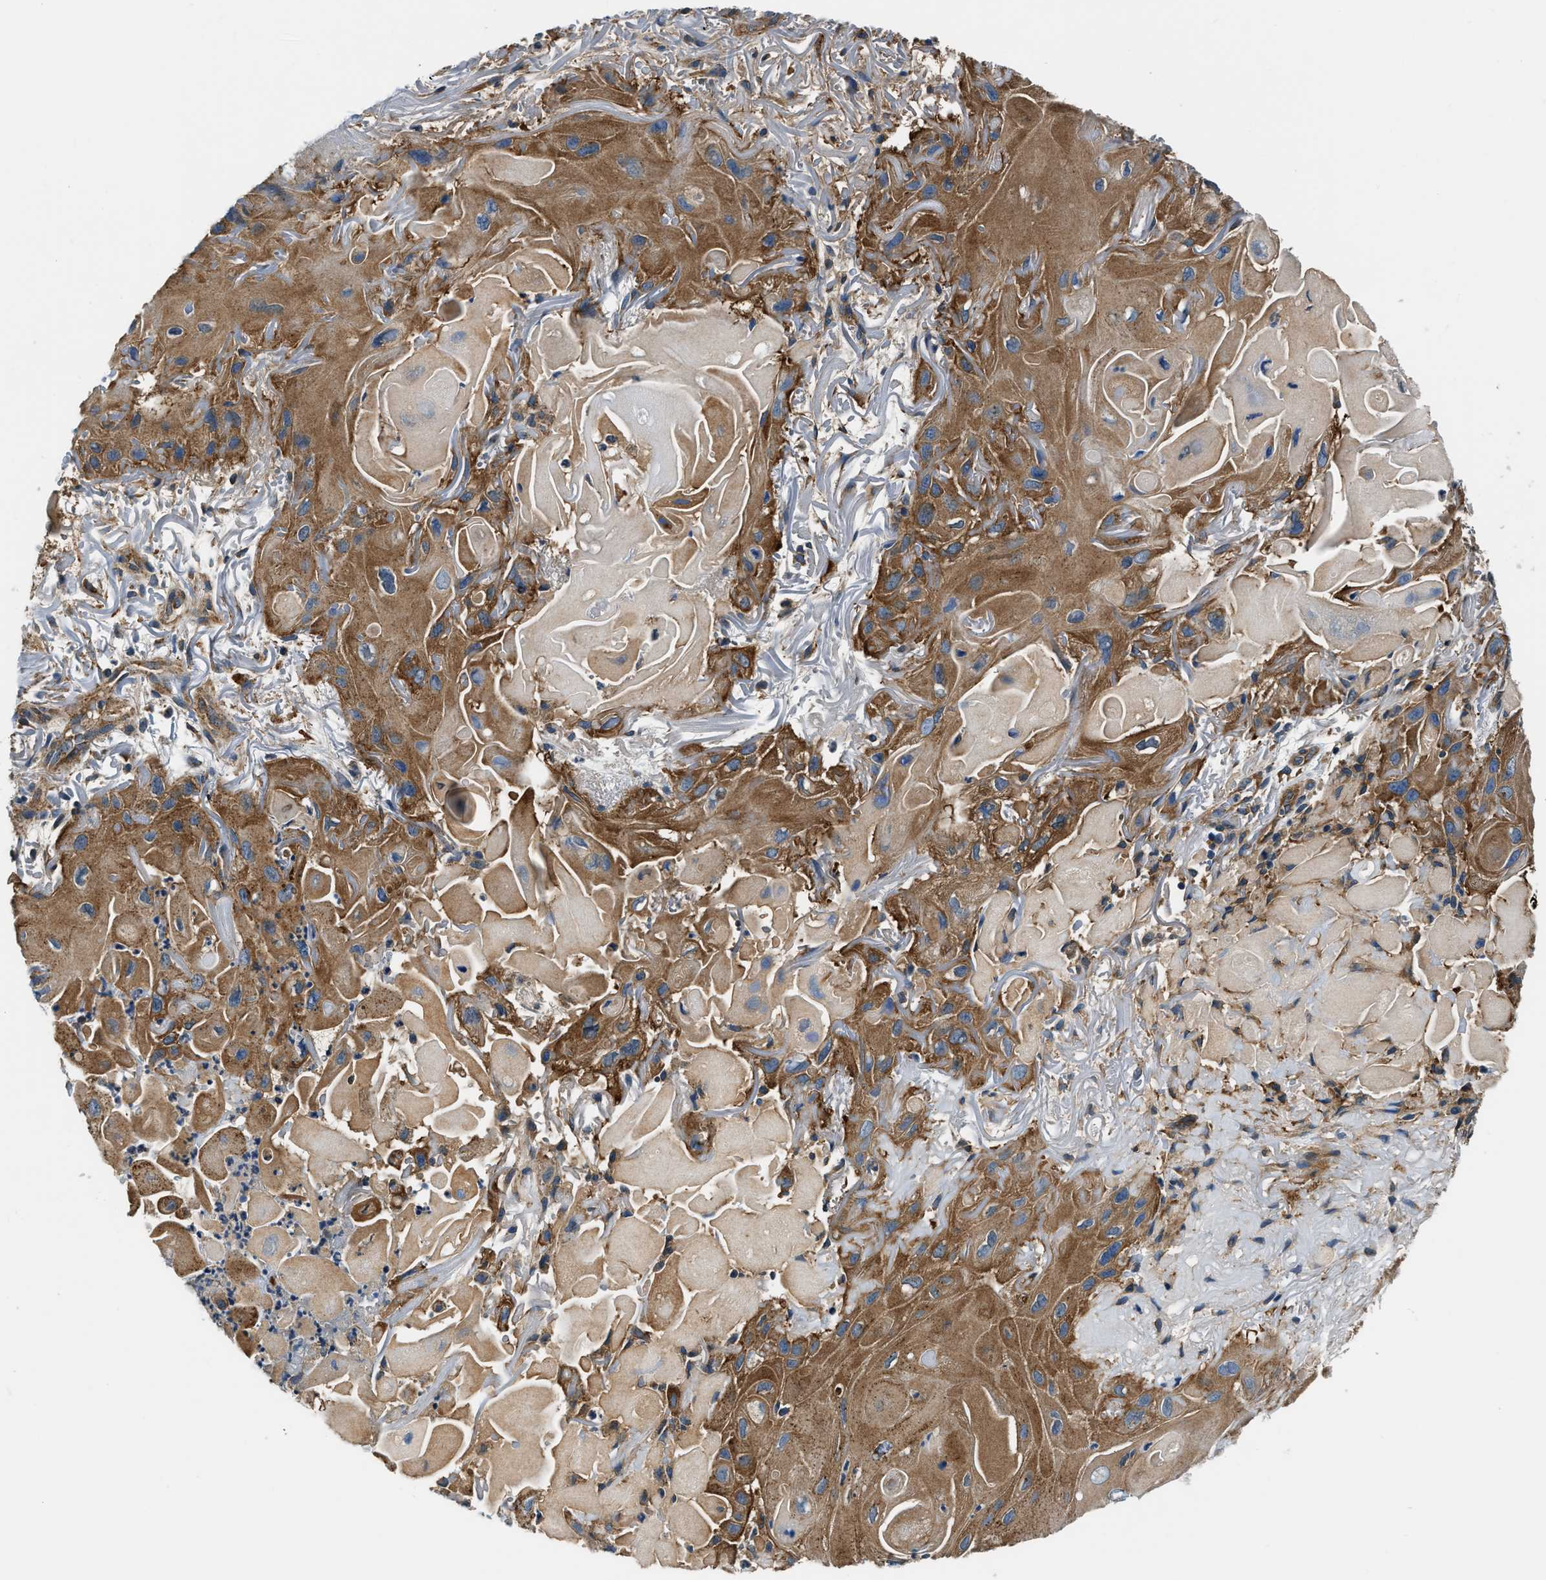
{"staining": {"intensity": "strong", "quantity": ">75%", "location": "cytoplasmic/membranous"}, "tissue": "skin cancer", "cell_type": "Tumor cells", "image_type": "cancer", "snomed": [{"axis": "morphology", "description": "Squamous cell carcinoma, NOS"}, {"axis": "topography", "description": "Skin"}], "caption": "The histopathology image exhibits staining of skin cancer (squamous cell carcinoma), revealing strong cytoplasmic/membranous protein staining (brown color) within tumor cells.", "gene": "EEA1", "patient": {"sex": "female", "age": 77}}